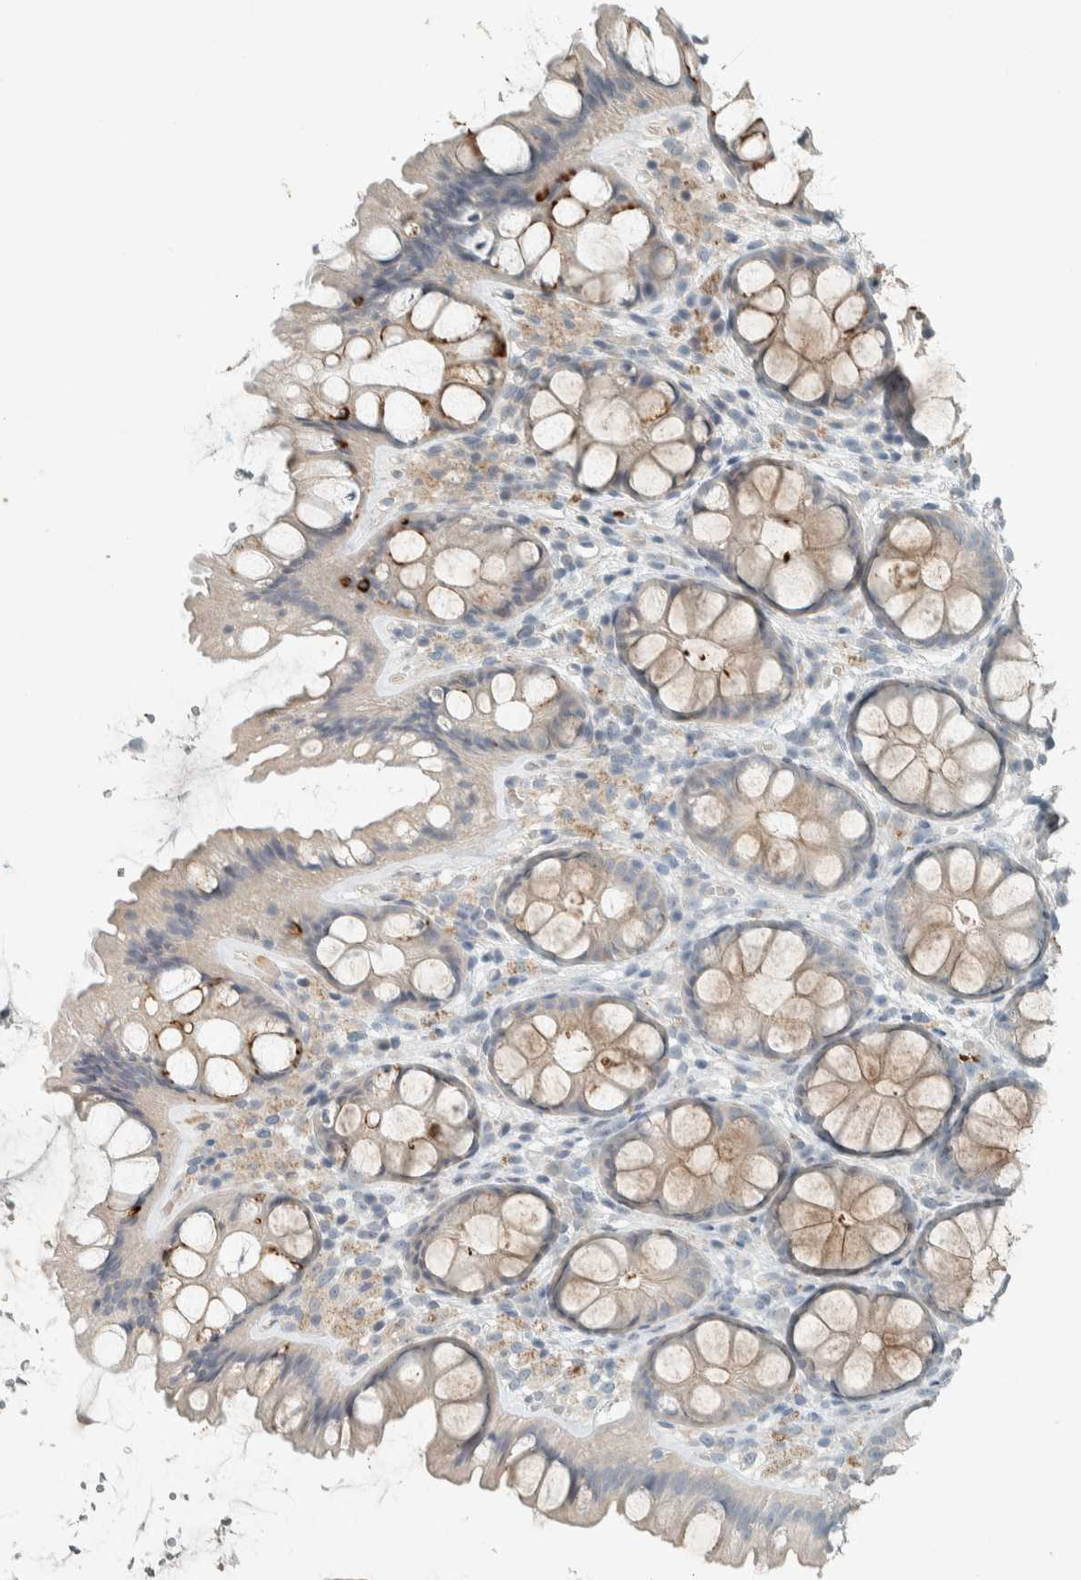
{"staining": {"intensity": "negative", "quantity": "none", "location": "none"}, "tissue": "colon", "cell_type": "Endothelial cells", "image_type": "normal", "snomed": [{"axis": "morphology", "description": "Normal tissue, NOS"}, {"axis": "topography", "description": "Colon"}], "caption": "This is an IHC histopathology image of benign human colon. There is no expression in endothelial cells.", "gene": "CERCAM", "patient": {"sex": "male", "age": 47}}